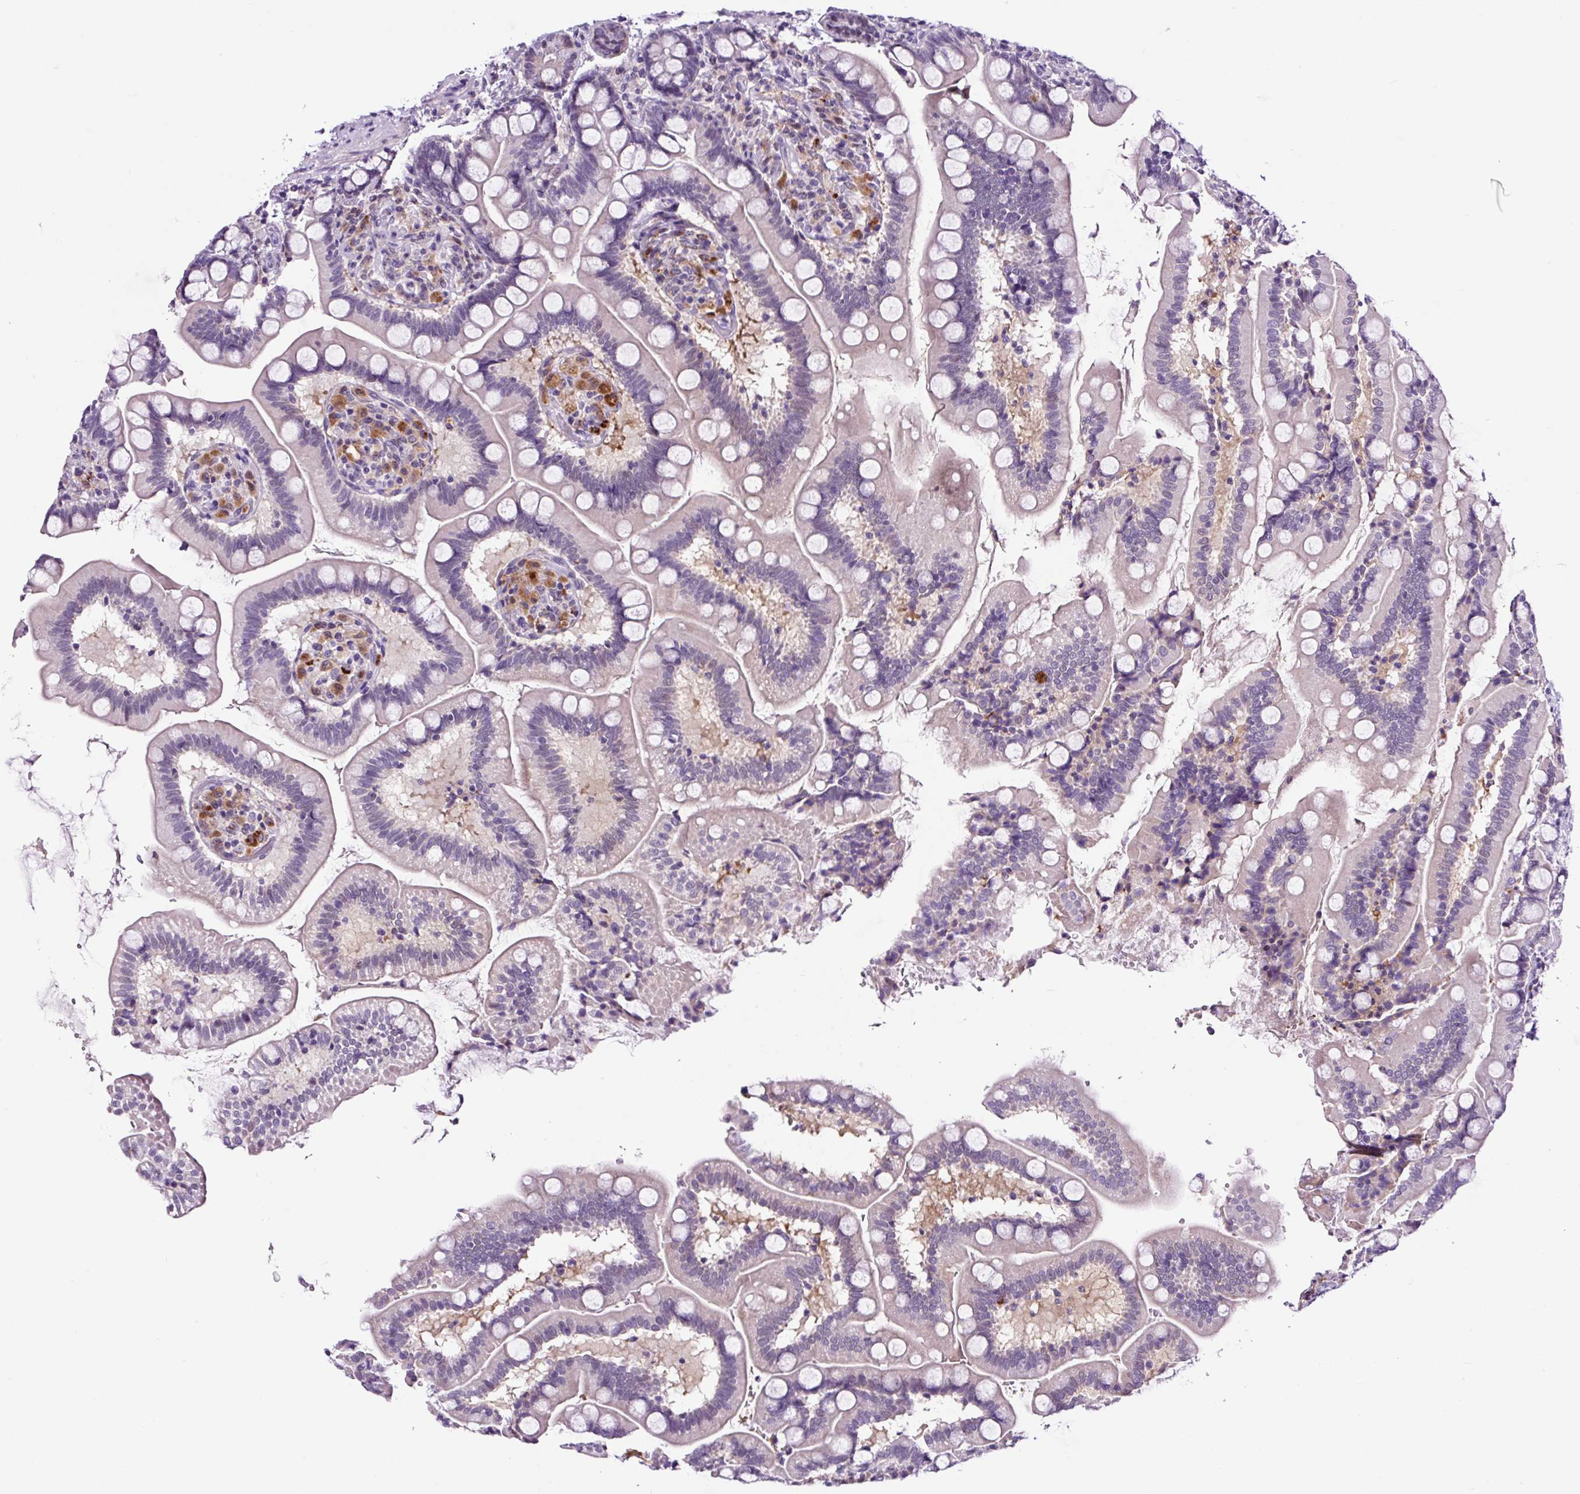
{"staining": {"intensity": "negative", "quantity": "none", "location": "none"}, "tissue": "small intestine", "cell_type": "Glandular cells", "image_type": "normal", "snomed": [{"axis": "morphology", "description": "Normal tissue, NOS"}, {"axis": "topography", "description": "Small intestine"}], "caption": "This is an immunohistochemistry (IHC) histopathology image of benign small intestine. There is no positivity in glandular cells.", "gene": "TAFA3", "patient": {"sex": "female", "age": 64}}